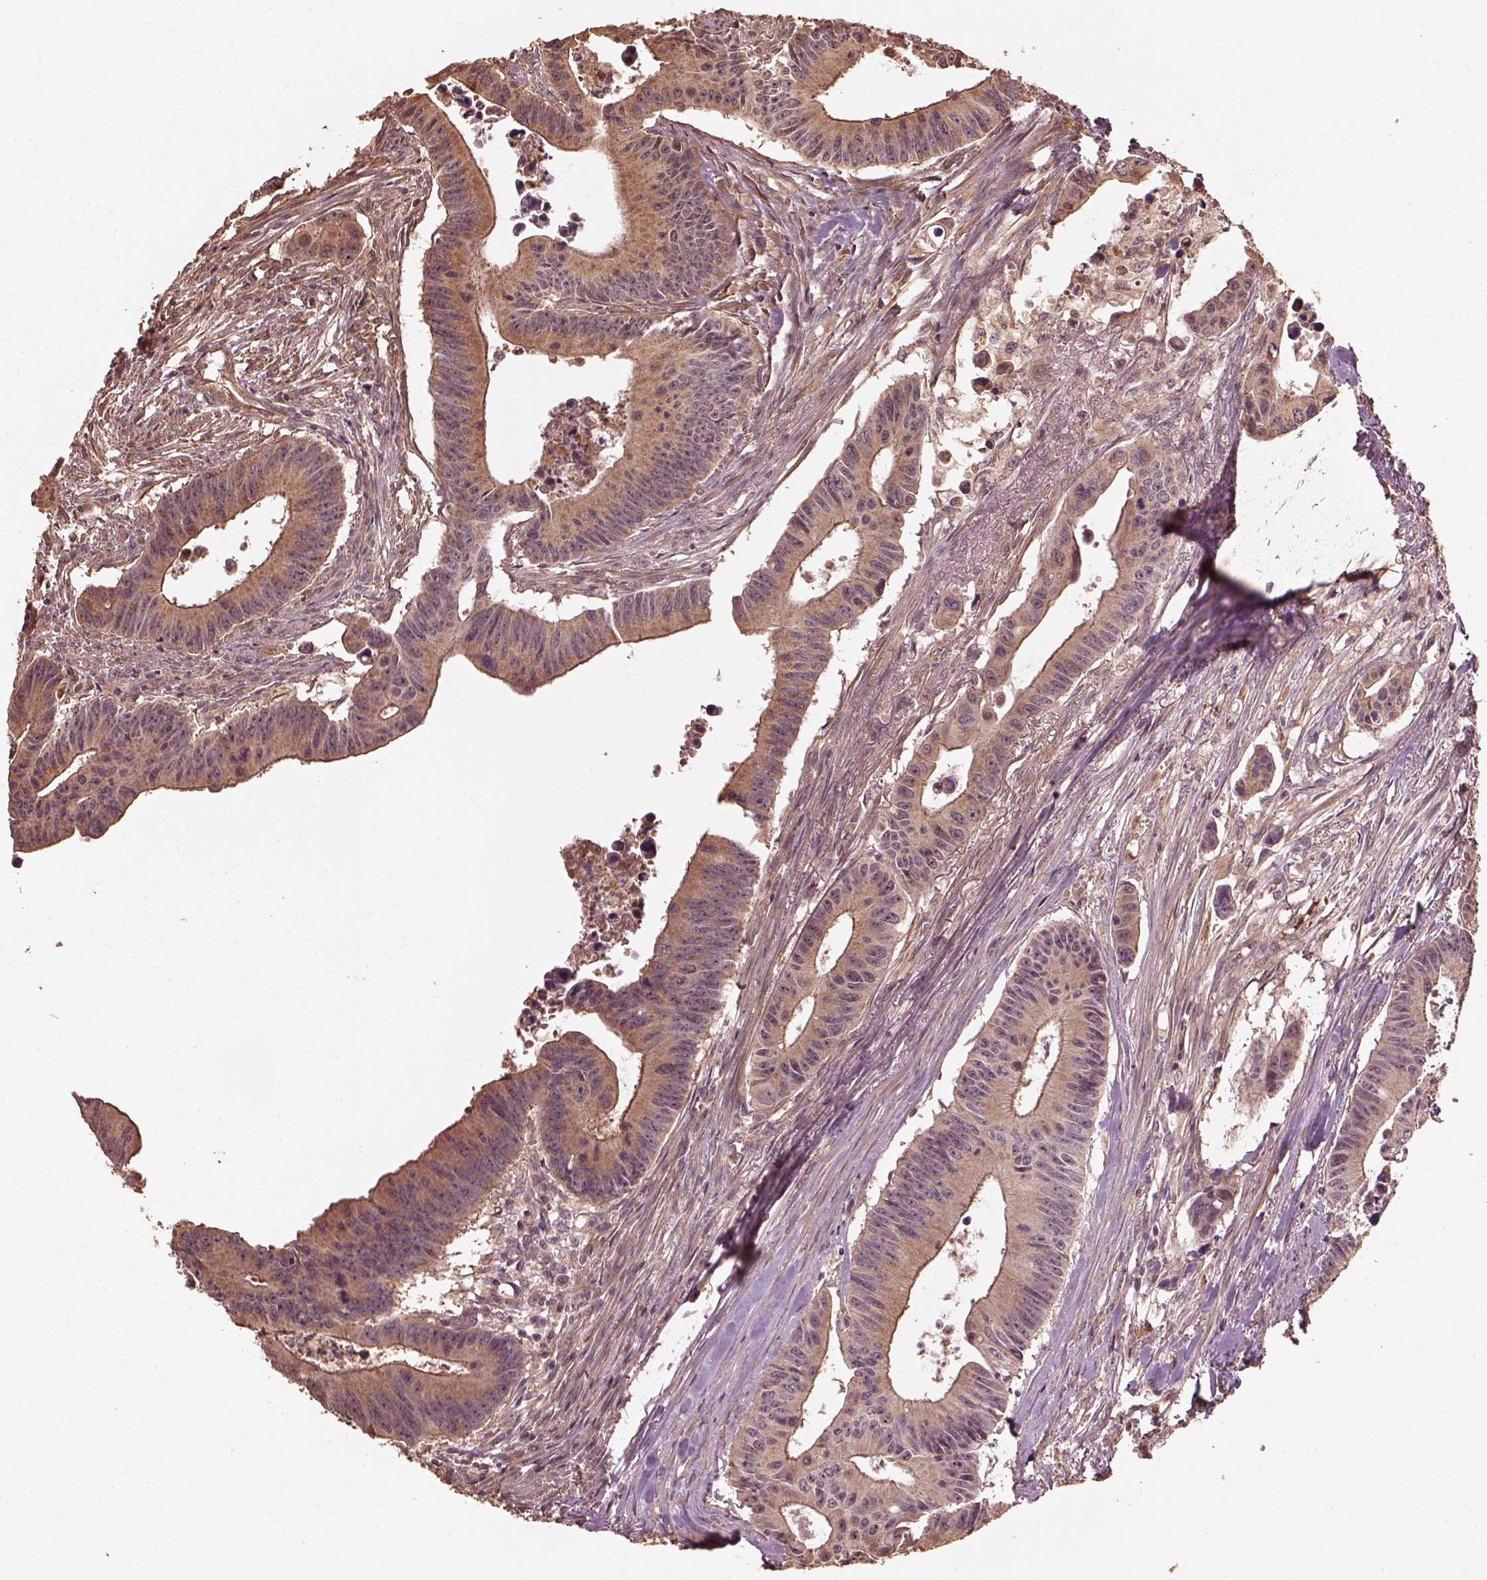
{"staining": {"intensity": "moderate", "quantity": ">75%", "location": "cytoplasmic/membranous"}, "tissue": "colorectal cancer", "cell_type": "Tumor cells", "image_type": "cancer", "snomed": [{"axis": "morphology", "description": "Adenocarcinoma, NOS"}, {"axis": "topography", "description": "Colon"}], "caption": "Moderate cytoplasmic/membranous protein expression is appreciated in approximately >75% of tumor cells in colorectal cancer.", "gene": "METTL4", "patient": {"sex": "female", "age": 87}}